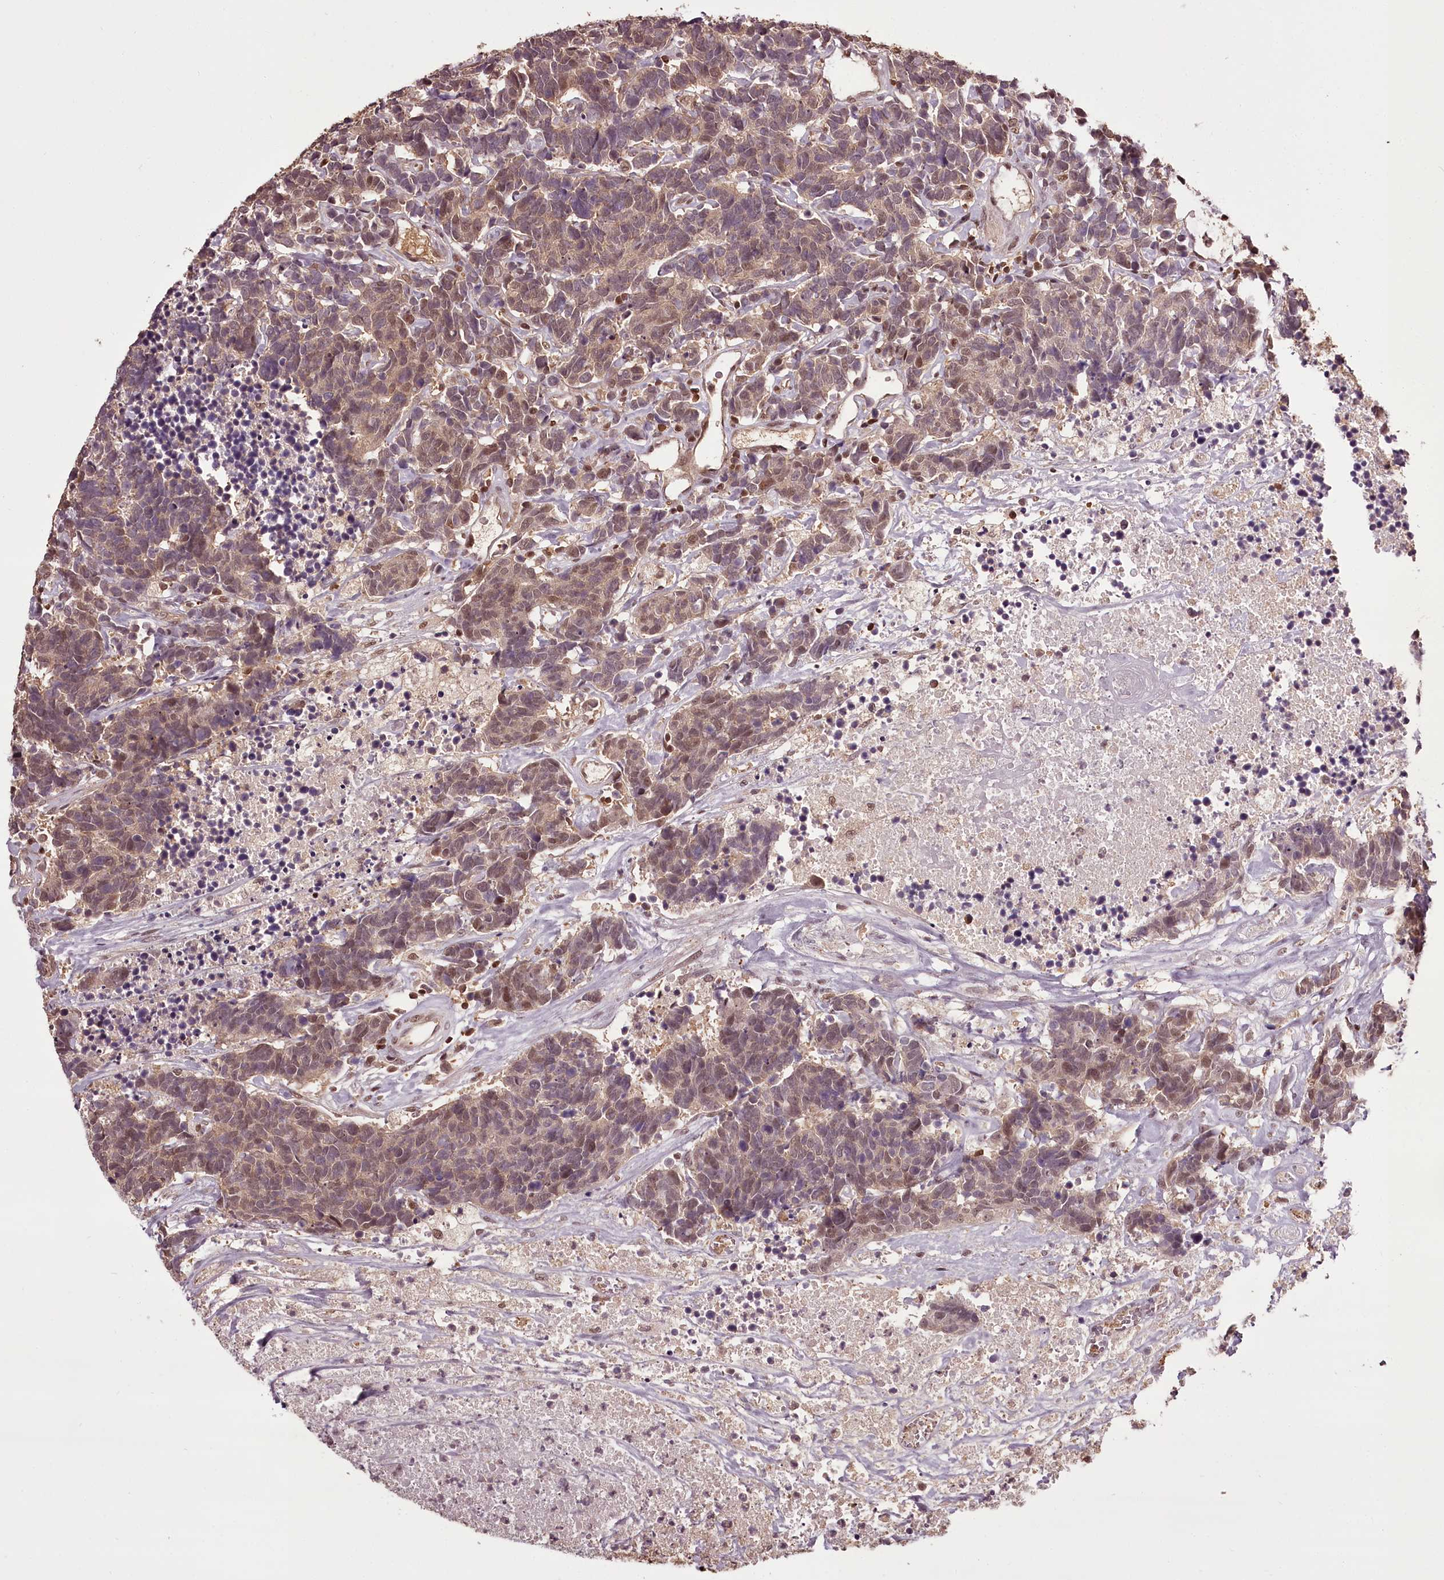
{"staining": {"intensity": "moderate", "quantity": "25%-75%", "location": "nuclear"}, "tissue": "carcinoid", "cell_type": "Tumor cells", "image_type": "cancer", "snomed": [{"axis": "morphology", "description": "Carcinoma, NOS"}, {"axis": "morphology", "description": "Carcinoid, malignant, NOS"}, {"axis": "topography", "description": "Urinary bladder"}], "caption": "Brown immunohistochemical staining in human carcinoid (malignant) shows moderate nuclear expression in about 25%-75% of tumor cells.", "gene": "NPRL2", "patient": {"sex": "male", "age": 57}}